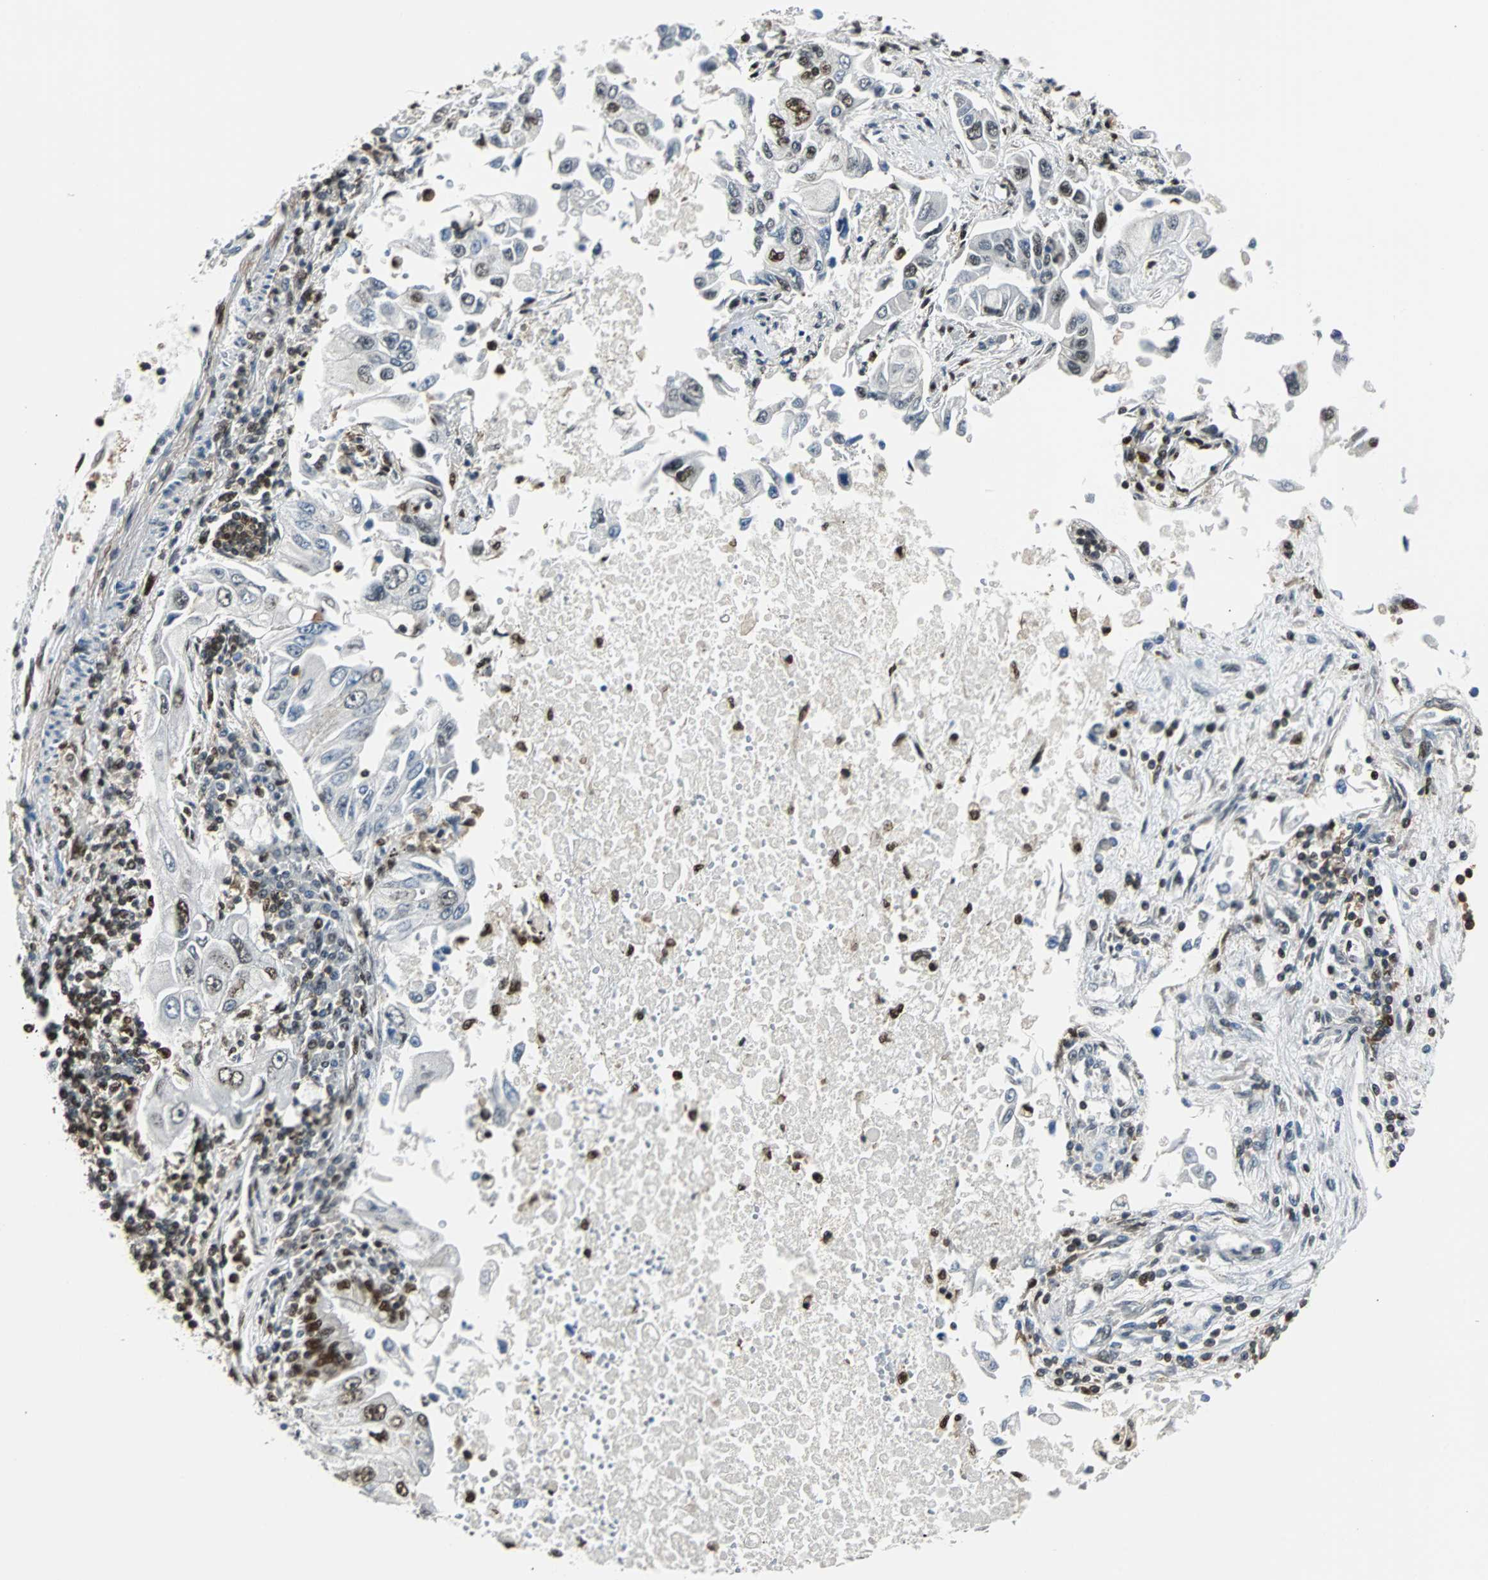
{"staining": {"intensity": "strong", "quantity": "25%-75%", "location": "nuclear"}, "tissue": "lung cancer", "cell_type": "Tumor cells", "image_type": "cancer", "snomed": [{"axis": "morphology", "description": "Adenocarcinoma, NOS"}, {"axis": "topography", "description": "Lung"}], "caption": "Human lung cancer (adenocarcinoma) stained for a protein (brown) shows strong nuclear positive positivity in approximately 25%-75% of tumor cells.", "gene": "XRCC4", "patient": {"sex": "male", "age": 84}}